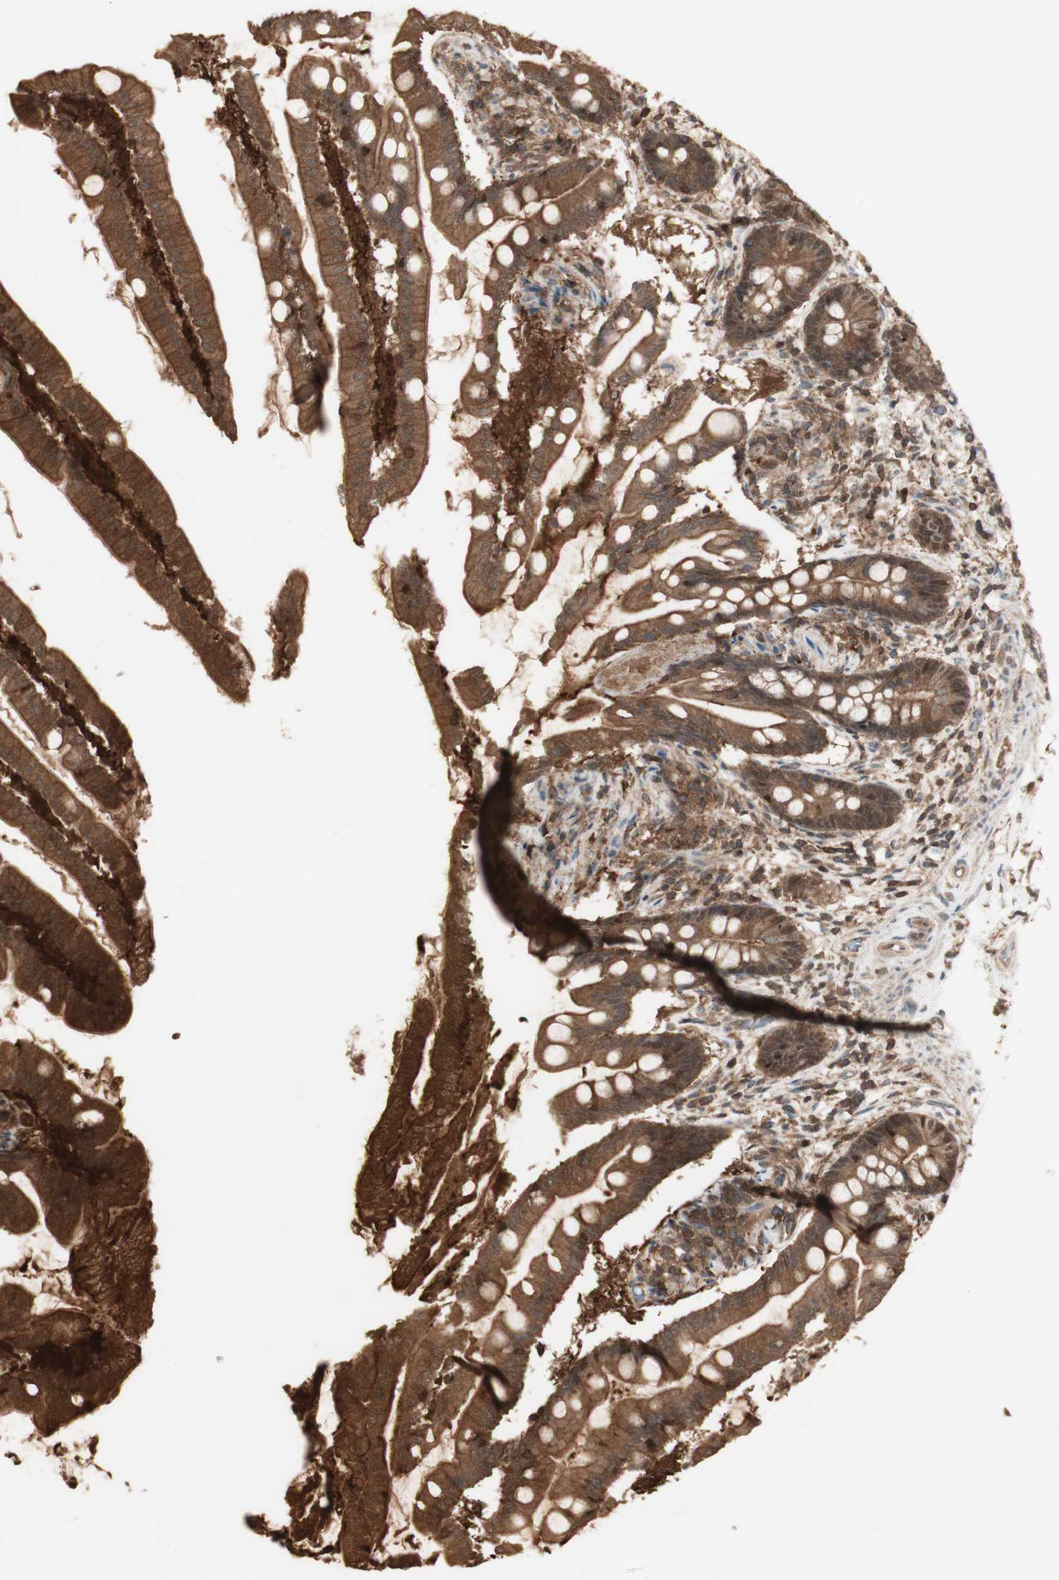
{"staining": {"intensity": "strong", "quantity": "25%-75%", "location": "cytoplasmic/membranous"}, "tissue": "small intestine", "cell_type": "Glandular cells", "image_type": "normal", "snomed": [{"axis": "morphology", "description": "Normal tissue, NOS"}, {"axis": "topography", "description": "Small intestine"}], "caption": "This photomicrograph displays immunohistochemistry (IHC) staining of unremarkable human small intestine, with high strong cytoplasmic/membranous positivity in approximately 25%-75% of glandular cells.", "gene": "YWHAB", "patient": {"sex": "female", "age": 56}}